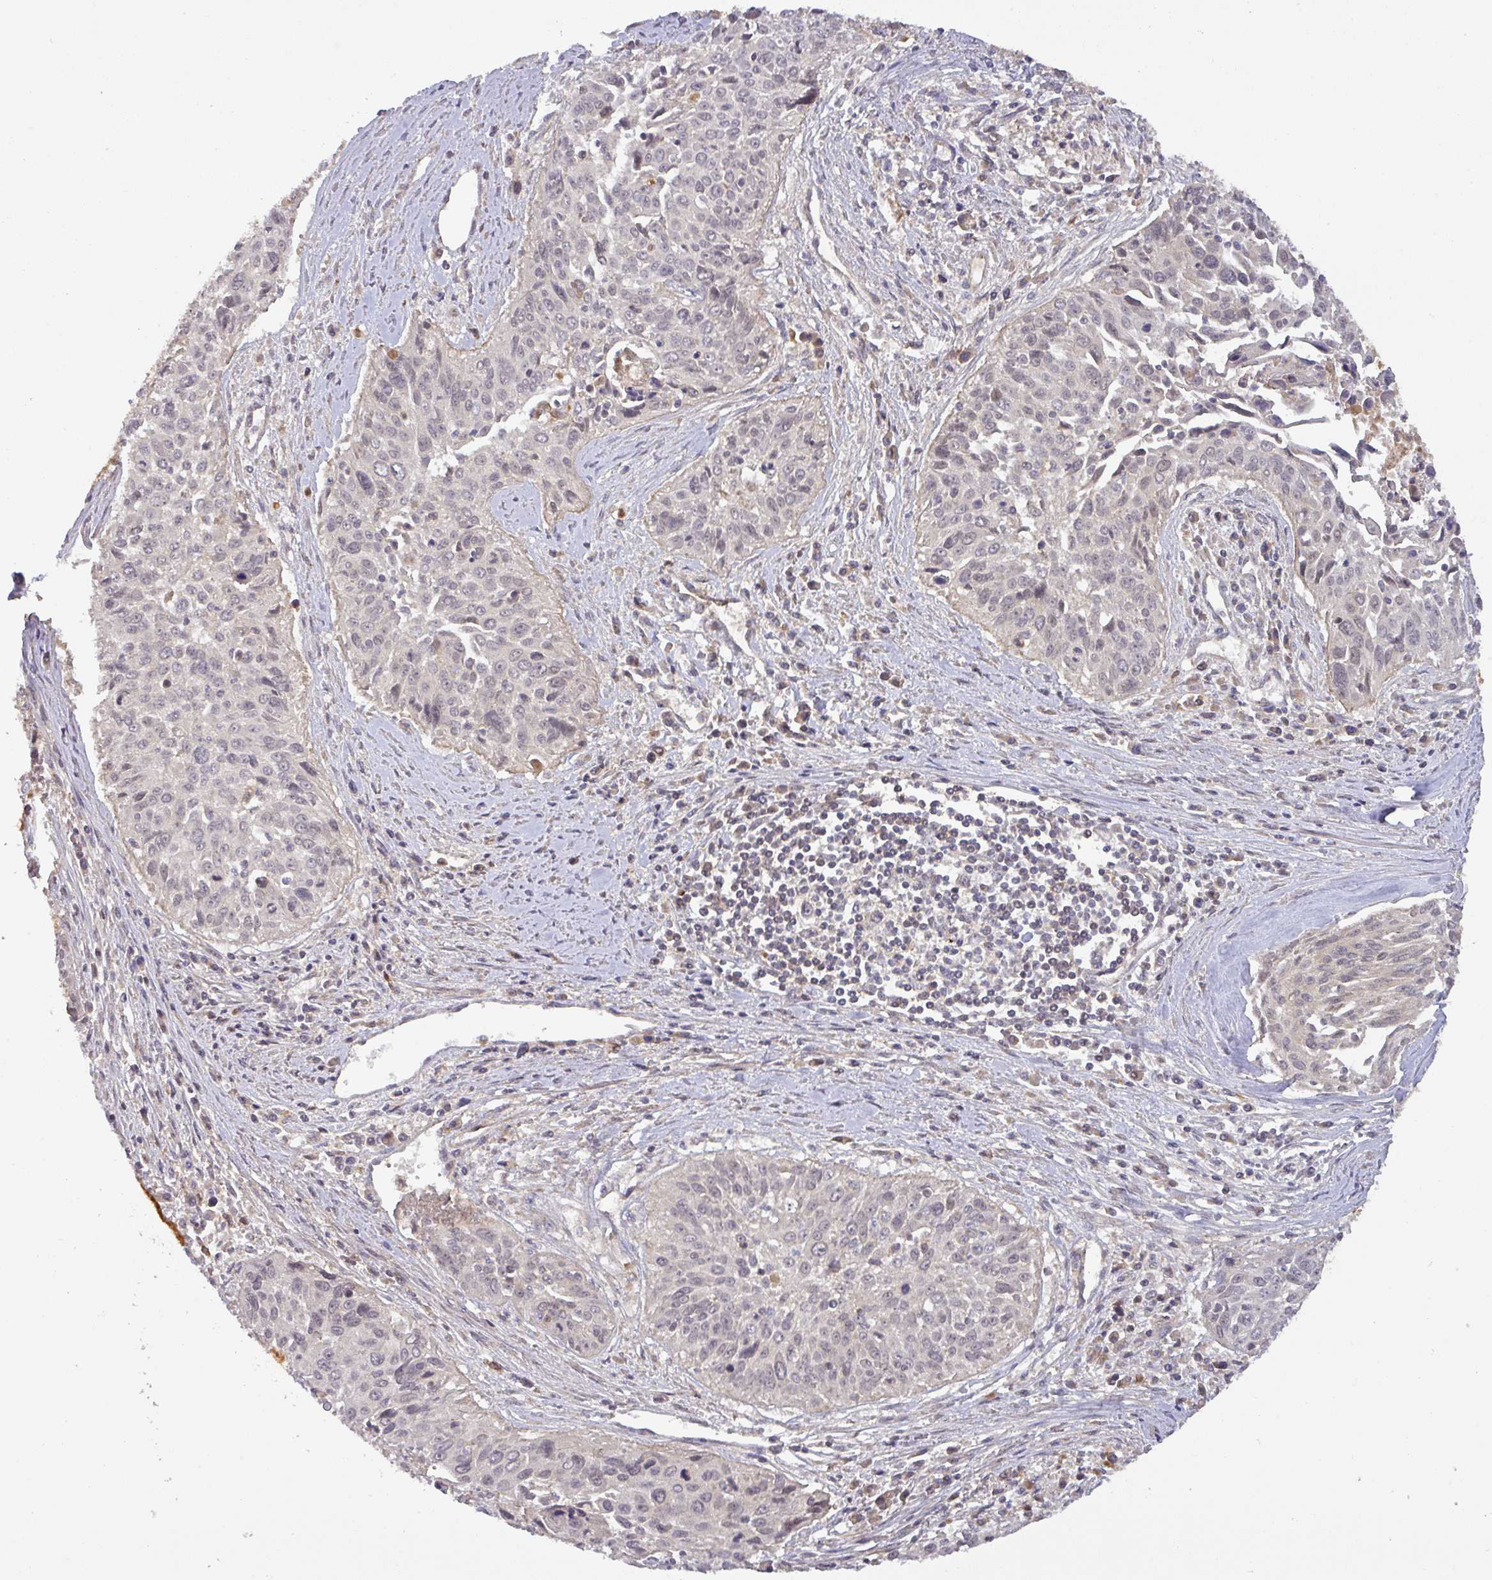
{"staining": {"intensity": "weak", "quantity": "25%-75%", "location": "nuclear"}, "tissue": "cervical cancer", "cell_type": "Tumor cells", "image_type": "cancer", "snomed": [{"axis": "morphology", "description": "Squamous cell carcinoma, NOS"}, {"axis": "topography", "description": "Cervix"}], "caption": "Weak nuclear staining is appreciated in approximately 25%-75% of tumor cells in cervical cancer. (Brightfield microscopy of DAB IHC at high magnification).", "gene": "CCDC121", "patient": {"sex": "female", "age": 55}}